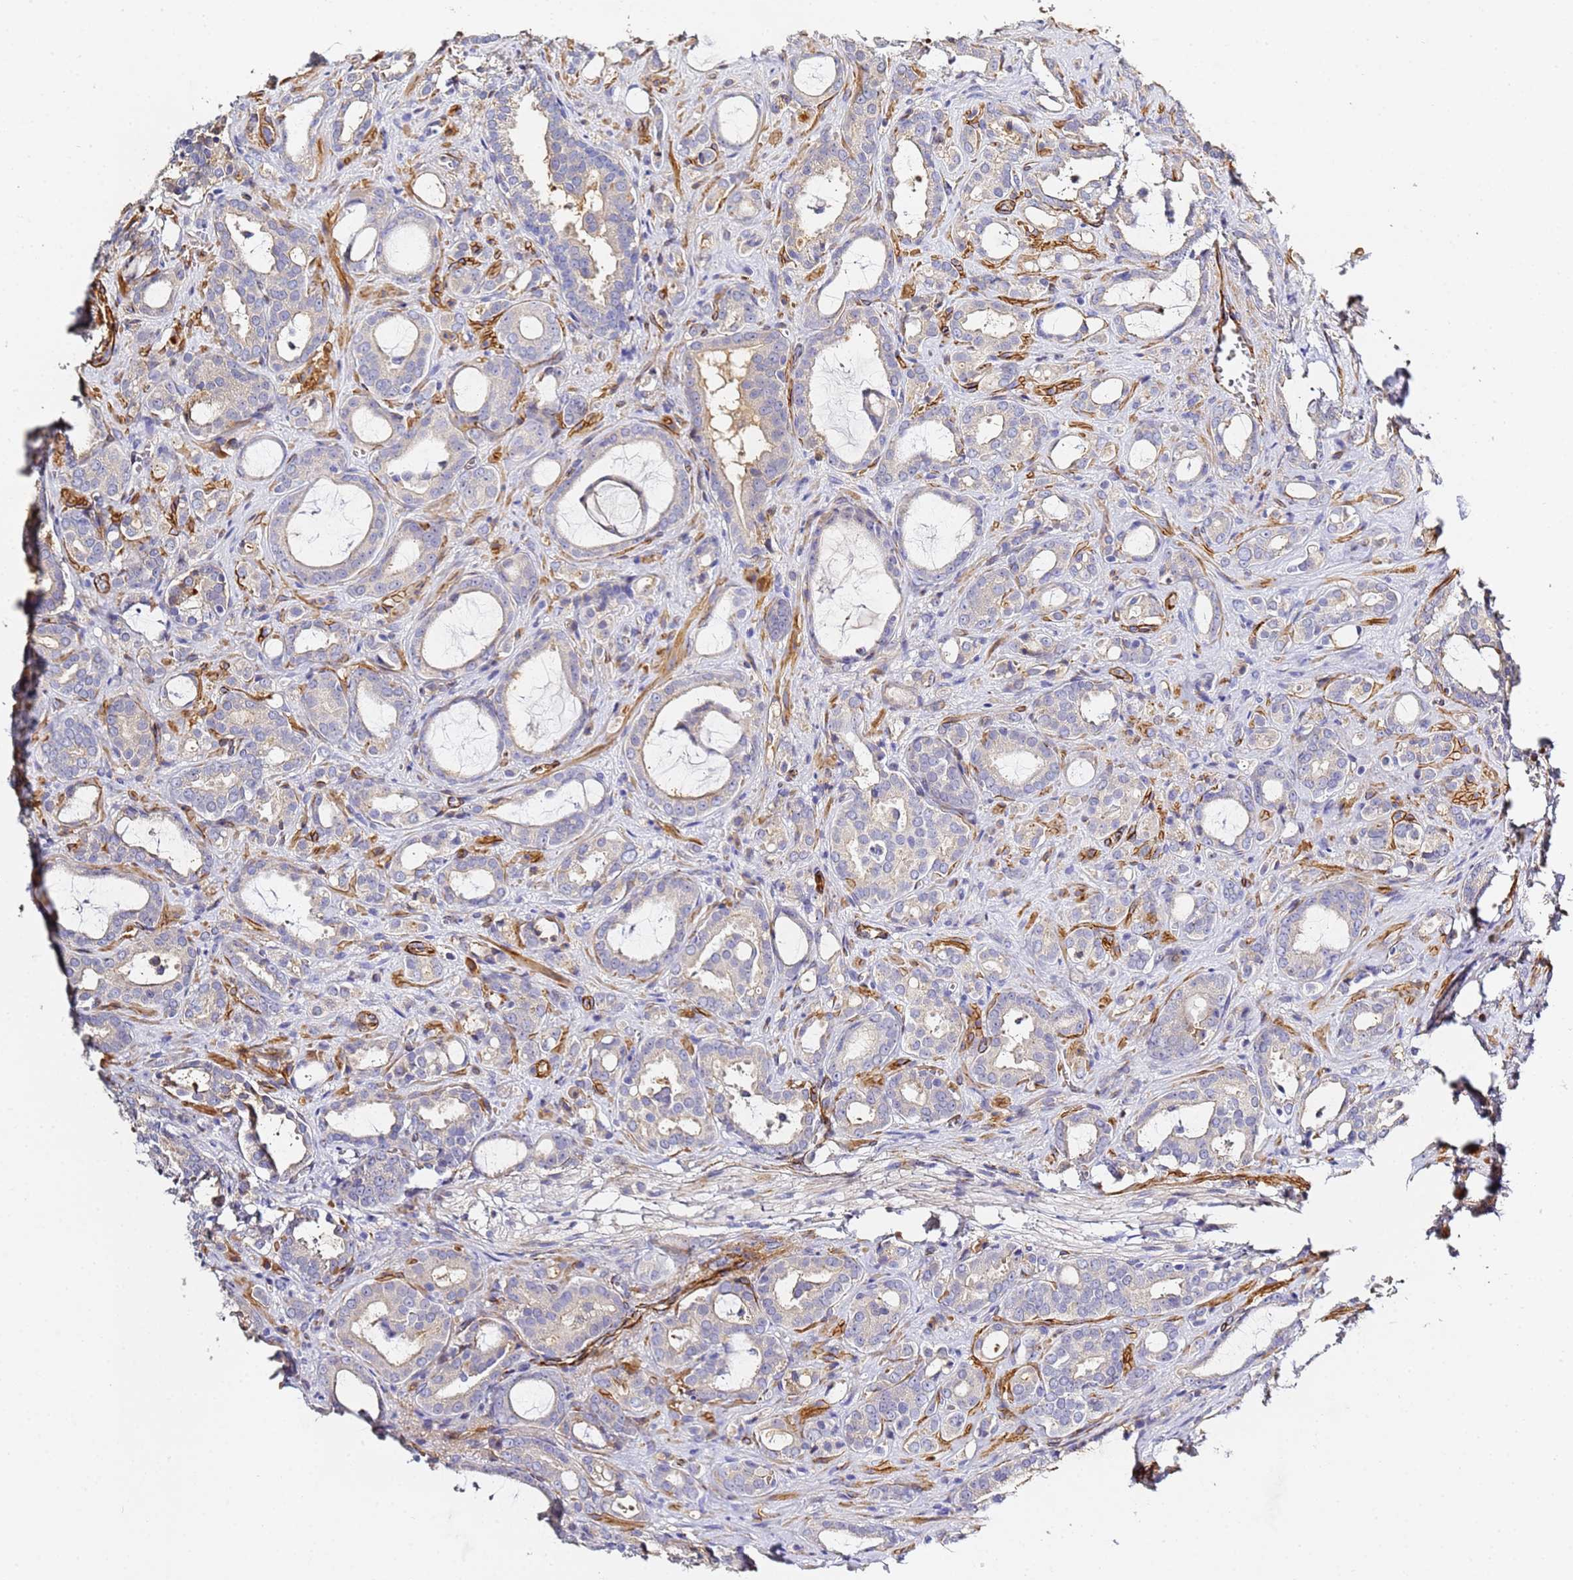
{"staining": {"intensity": "negative", "quantity": "none", "location": "none"}, "tissue": "prostate cancer", "cell_type": "Tumor cells", "image_type": "cancer", "snomed": [{"axis": "morphology", "description": "Adenocarcinoma, High grade"}, {"axis": "topography", "description": "Prostate"}], "caption": "Tumor cells are negative for brown protein staining in high-grade adenocarcinoma (prostate).", "gene": "CFH", "patient": {"sex": "male", "age": 72}}